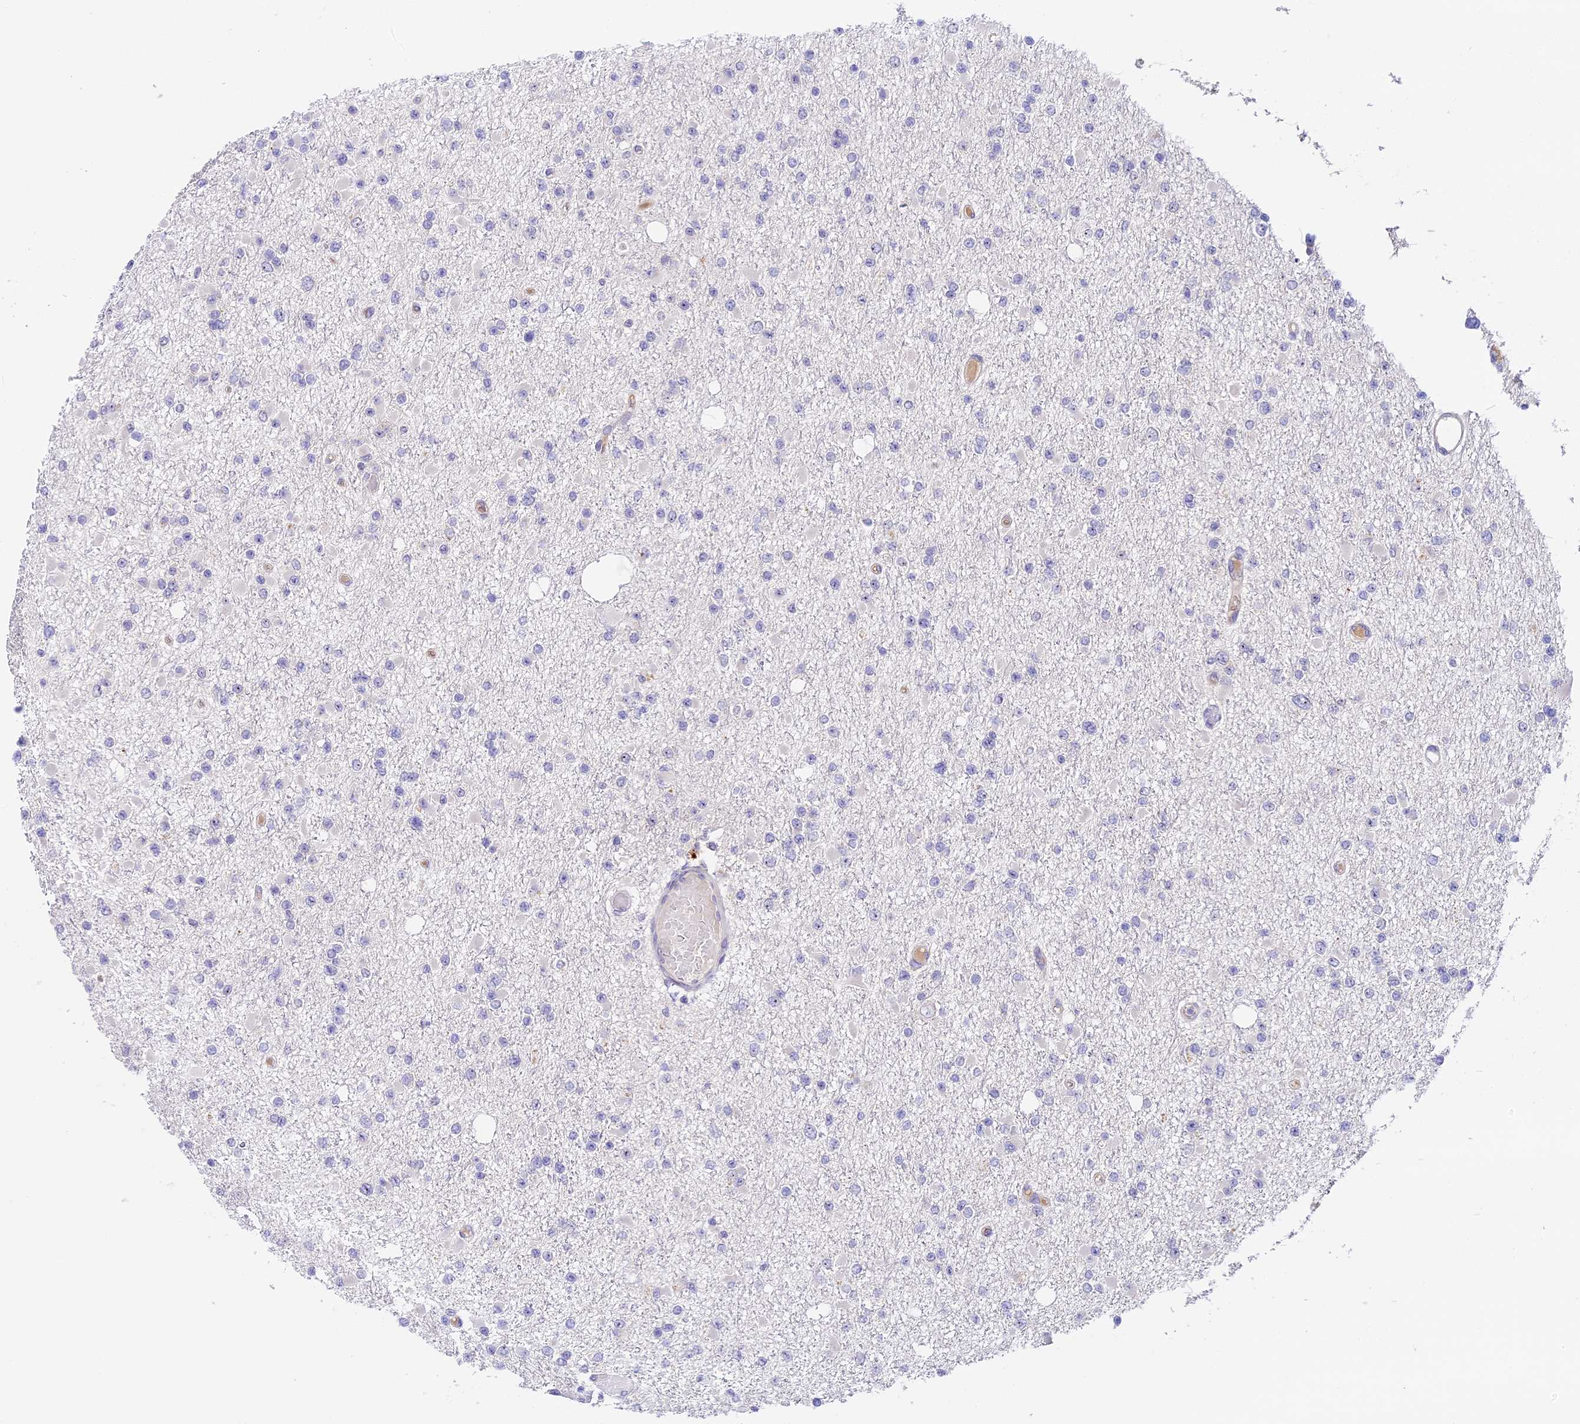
{"staining": {"intensity": "negative", "quantity": "none", "location": "none"}, "tissue": "glioma", "cell_type": "Tumor cells", "image_type": "cancer", "snomed": [{"axis": "morphology", "description": "Glioma, malignant, Low grade"}, {"axis": "topography", "description": "Brain"}], "caption": "The immunohistochemistry (IHC) micrograph has no significant expression in tumor cells of low-grade glioma (malignant) tissue.", "gene": "RAD51", "patient": {"sex": "female", "age": 22}}